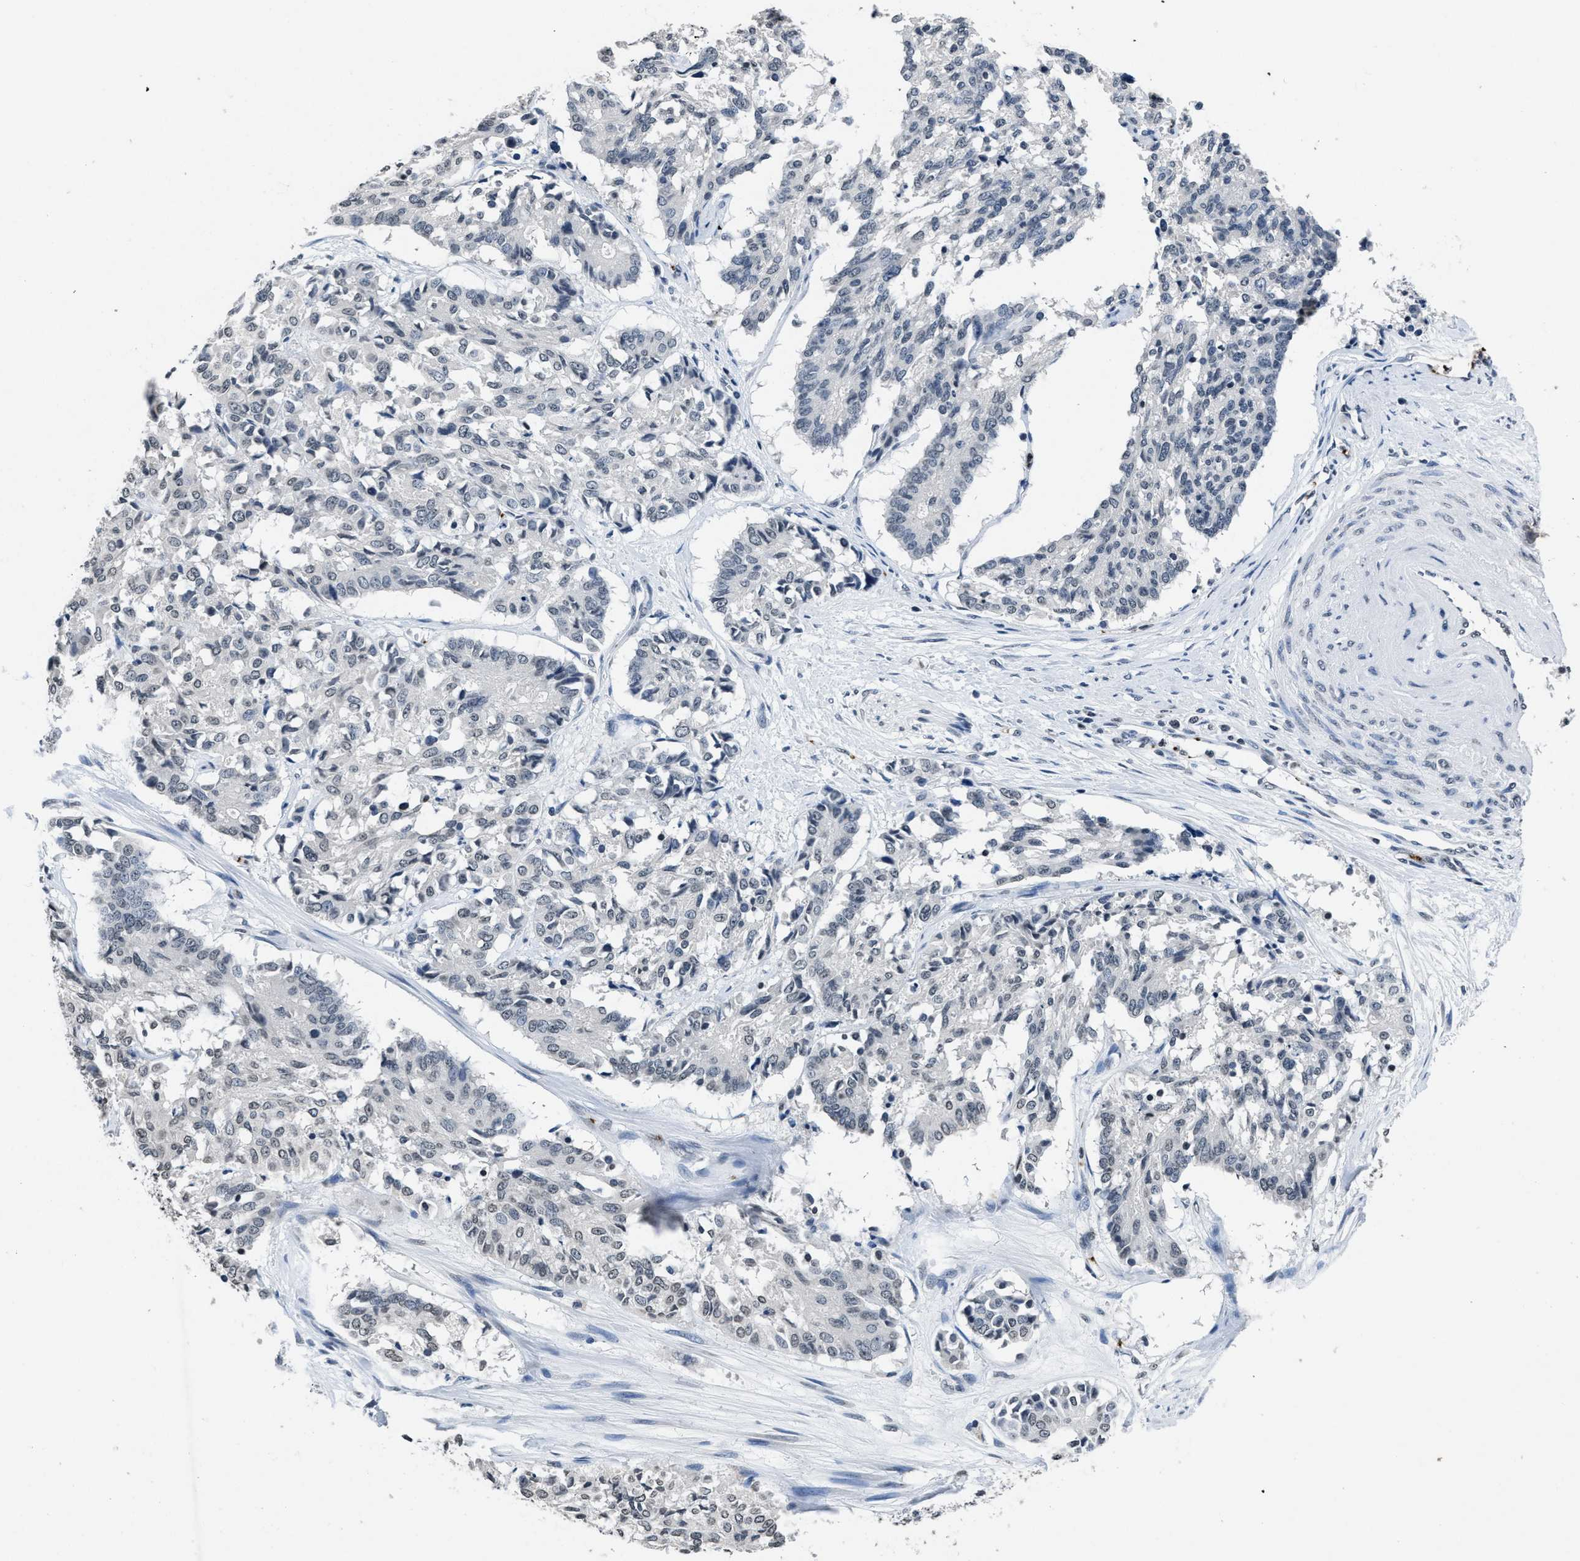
{"staining": {"intensity": "negative", "quantity": "none", "location": "none"}, "tissue": "cervical cancer", "cell_type": "Tumor cells", "image_type": "cancer", "snomed": [{"axis": "morphology", "description": "Squamous cell carcinoma, NOS"}, {"axis": "topography", "description": "Cervix"}], "caption": "This is an immunohistochemistry (IHC) photomicrograph of cervical cancer (squamous cell carcinoma). There is no positivity in tumor cells.", "gene": "ITGA2B", "patient": {"sex": "female", "age": 35}}